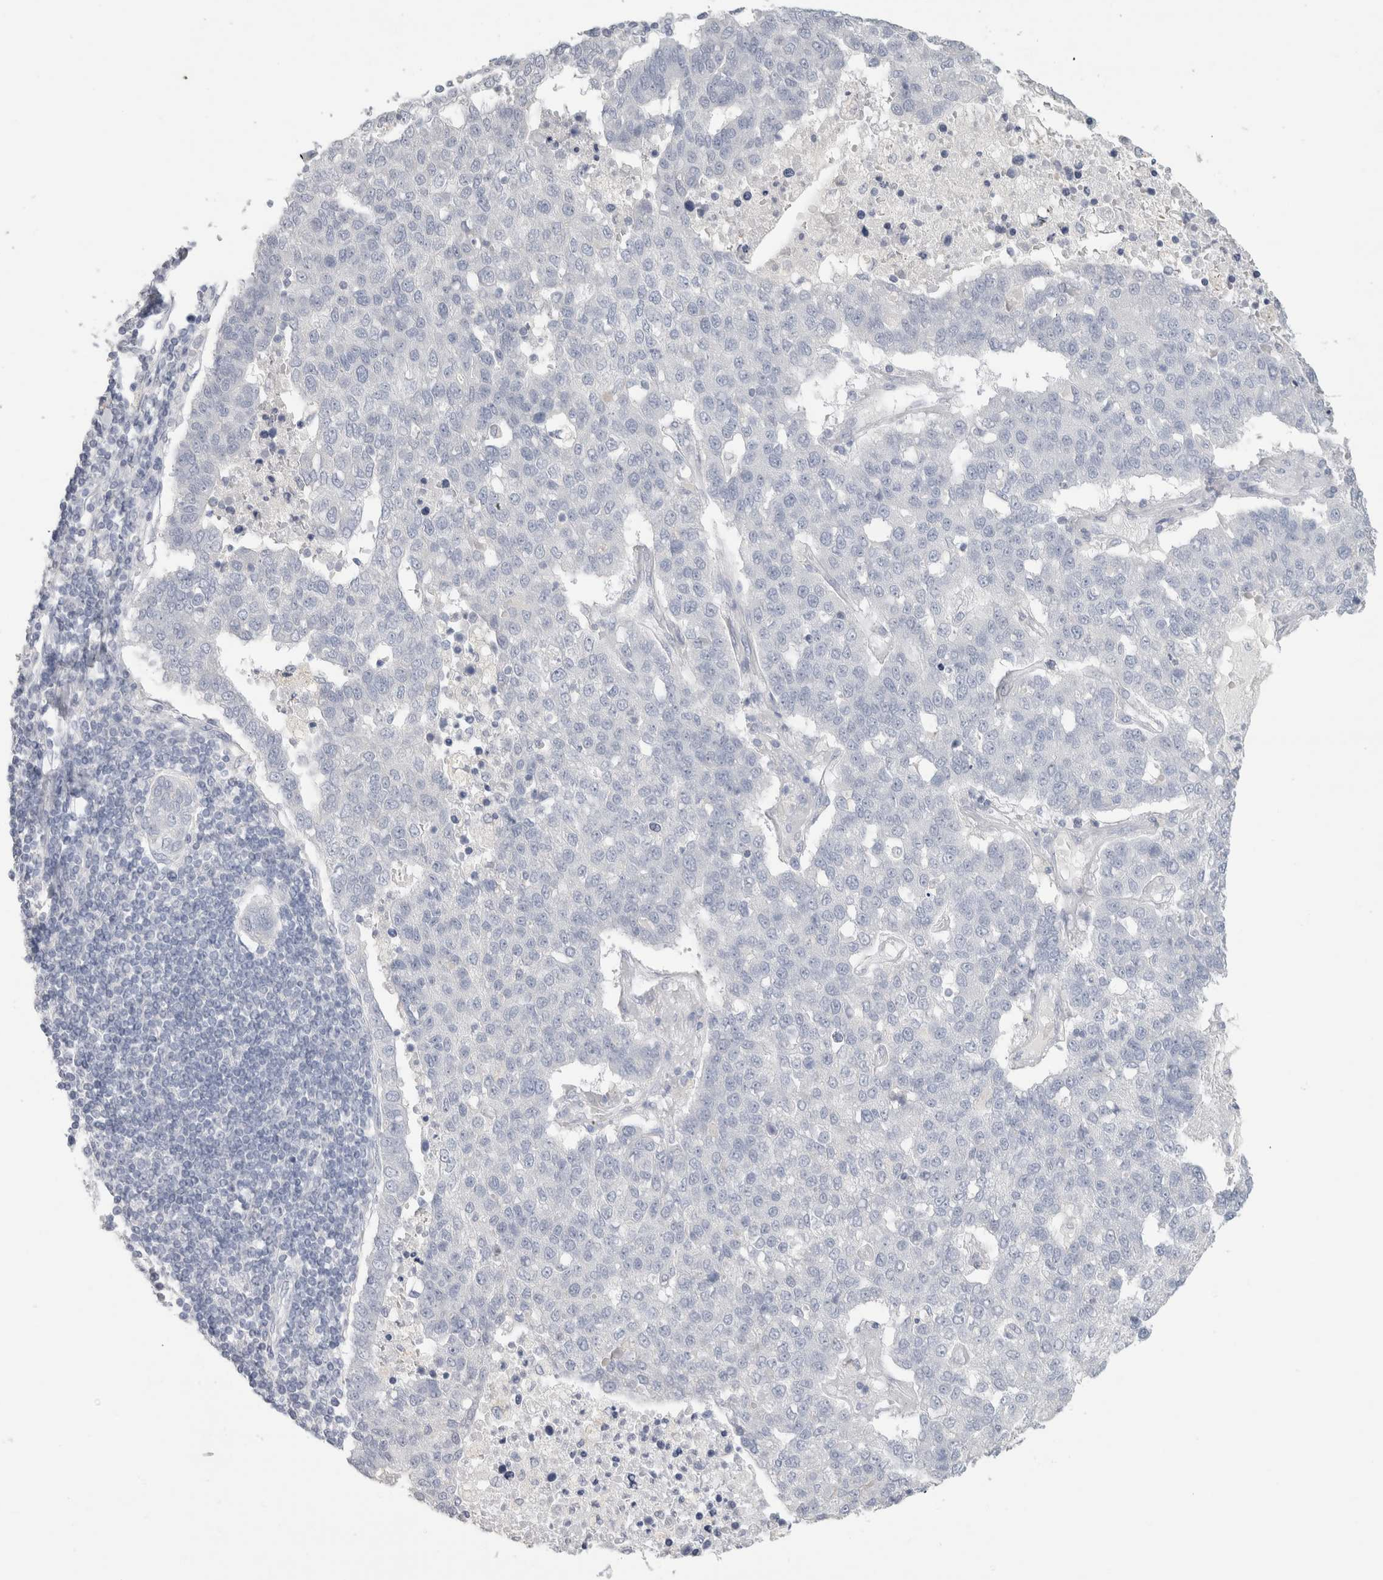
{"staining": {"intensity": "negative", "quantity": "none", "location": "none"}, "tissue": "pancreatic cancer", "cell_type": "Tumor cells", "image_type": "cancer", "snomed": [{"axis": "morphology", "description": "Adenocarcinoma, NOS"}, {"axis": "topography", "description": "Pancreas"}], "caption": "This photomicrograph is of pancreatic adenocarcinoma stained with immunohistochemistry to label a protein in brown with the nuclei are counter-stained blue. There is no expression in tumor cells. (DAB (3,3'-diaminobenzidine) IHC with hematoxylin counter stain).", "gene": "SLC6A1", "patient": {"sex": "female", "age": 61}}